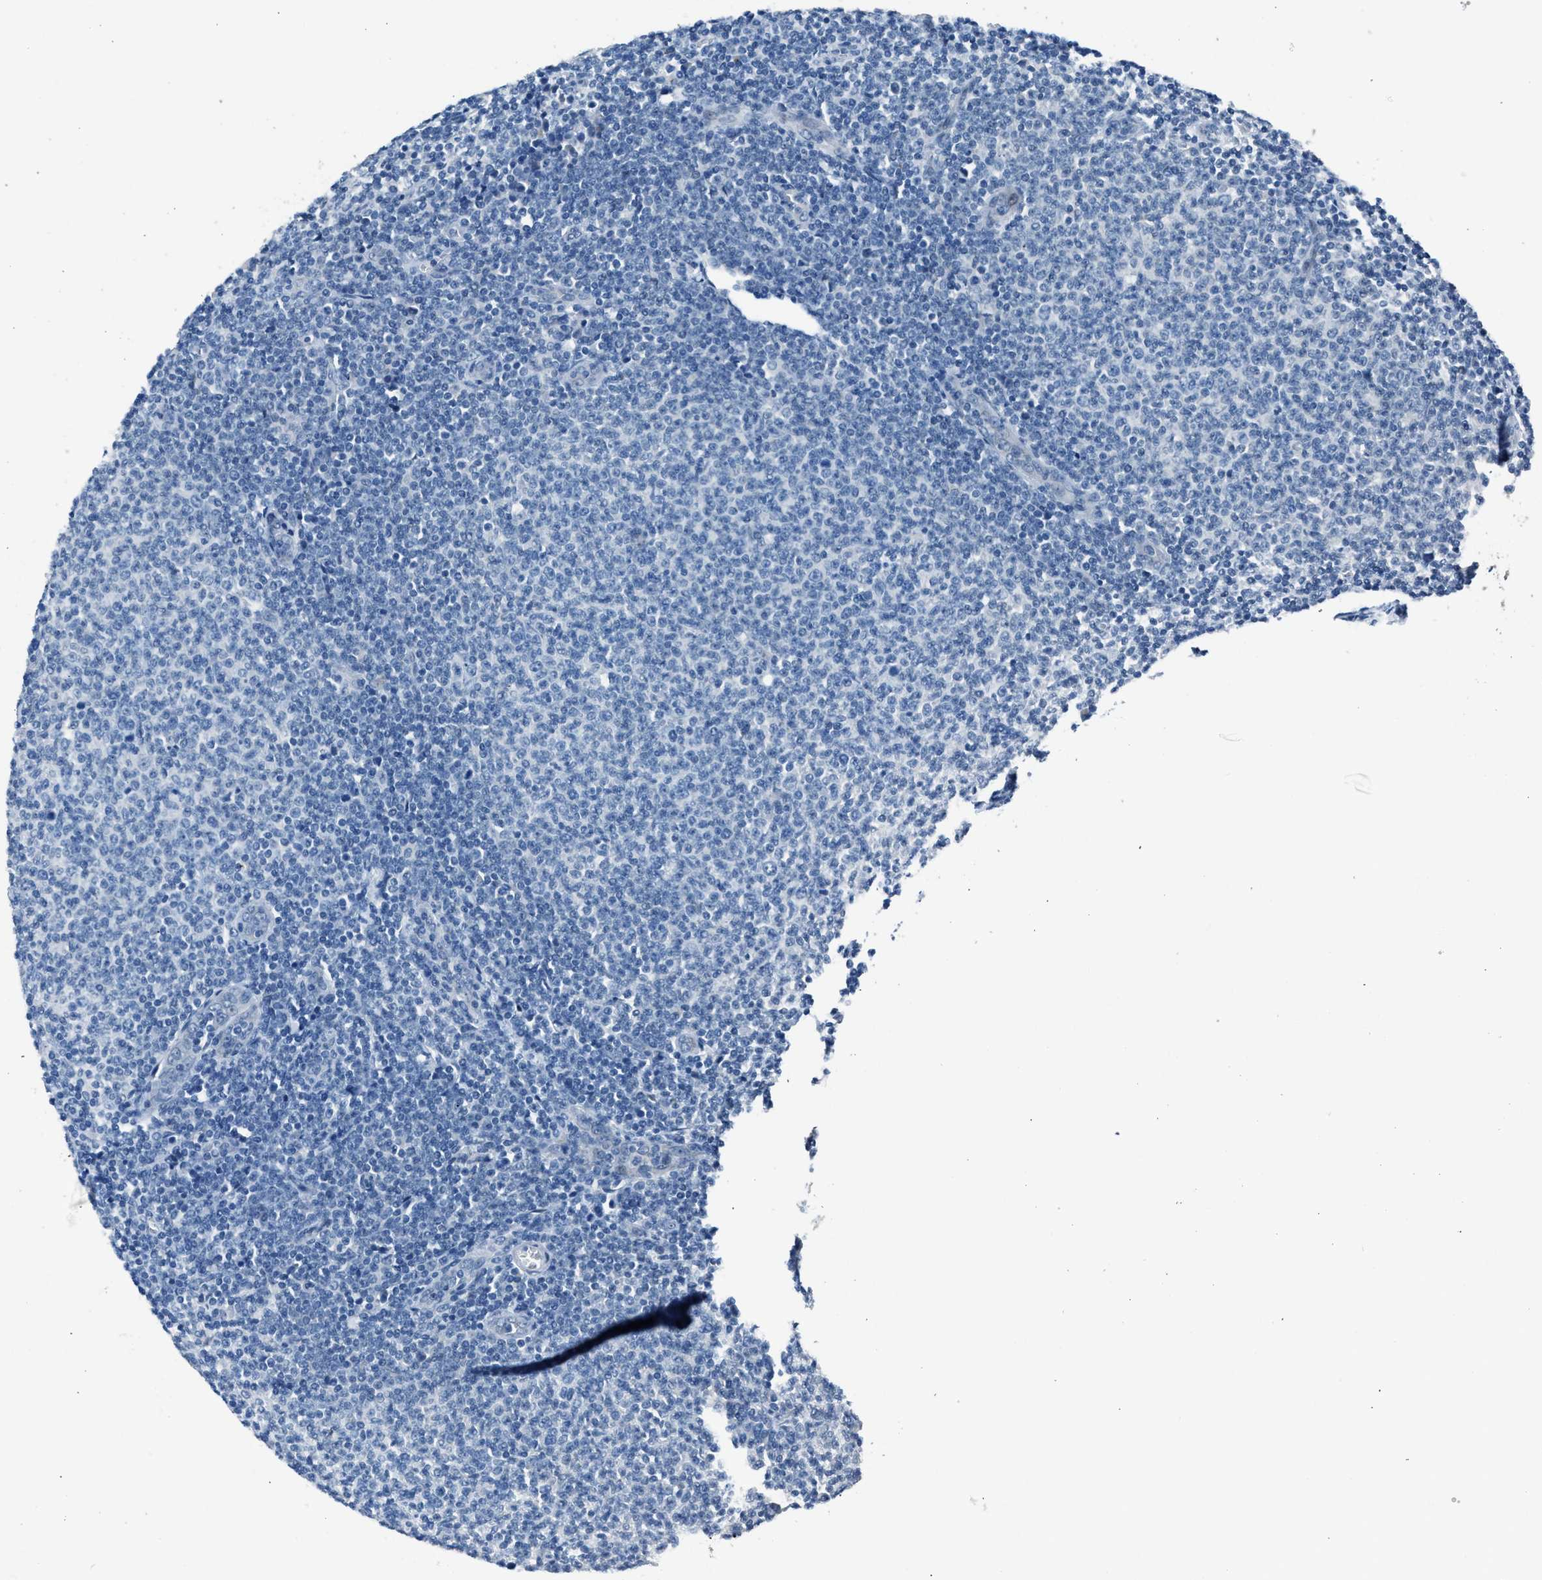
{"staining": {"intensity": "negative", "quantity": "none", "location": "none"}, "tissue": "lymphoma", "cell_type": "Tumor cells", "image_type": "cancer", "snomed": [{"axis": "morphology", "description": "Malignant lymphoma, non-Hodgkin's type, Low grade"}, {"axis": "topography", "description": "Lymph node"}], "caption": "Micrograph shows no protein staining in tumor cells of low-grade malignant lymphoma, non-Hodgkin's type tissue.", "gene": "RNF41", "patient": {"sex": "male", "age": 66}}